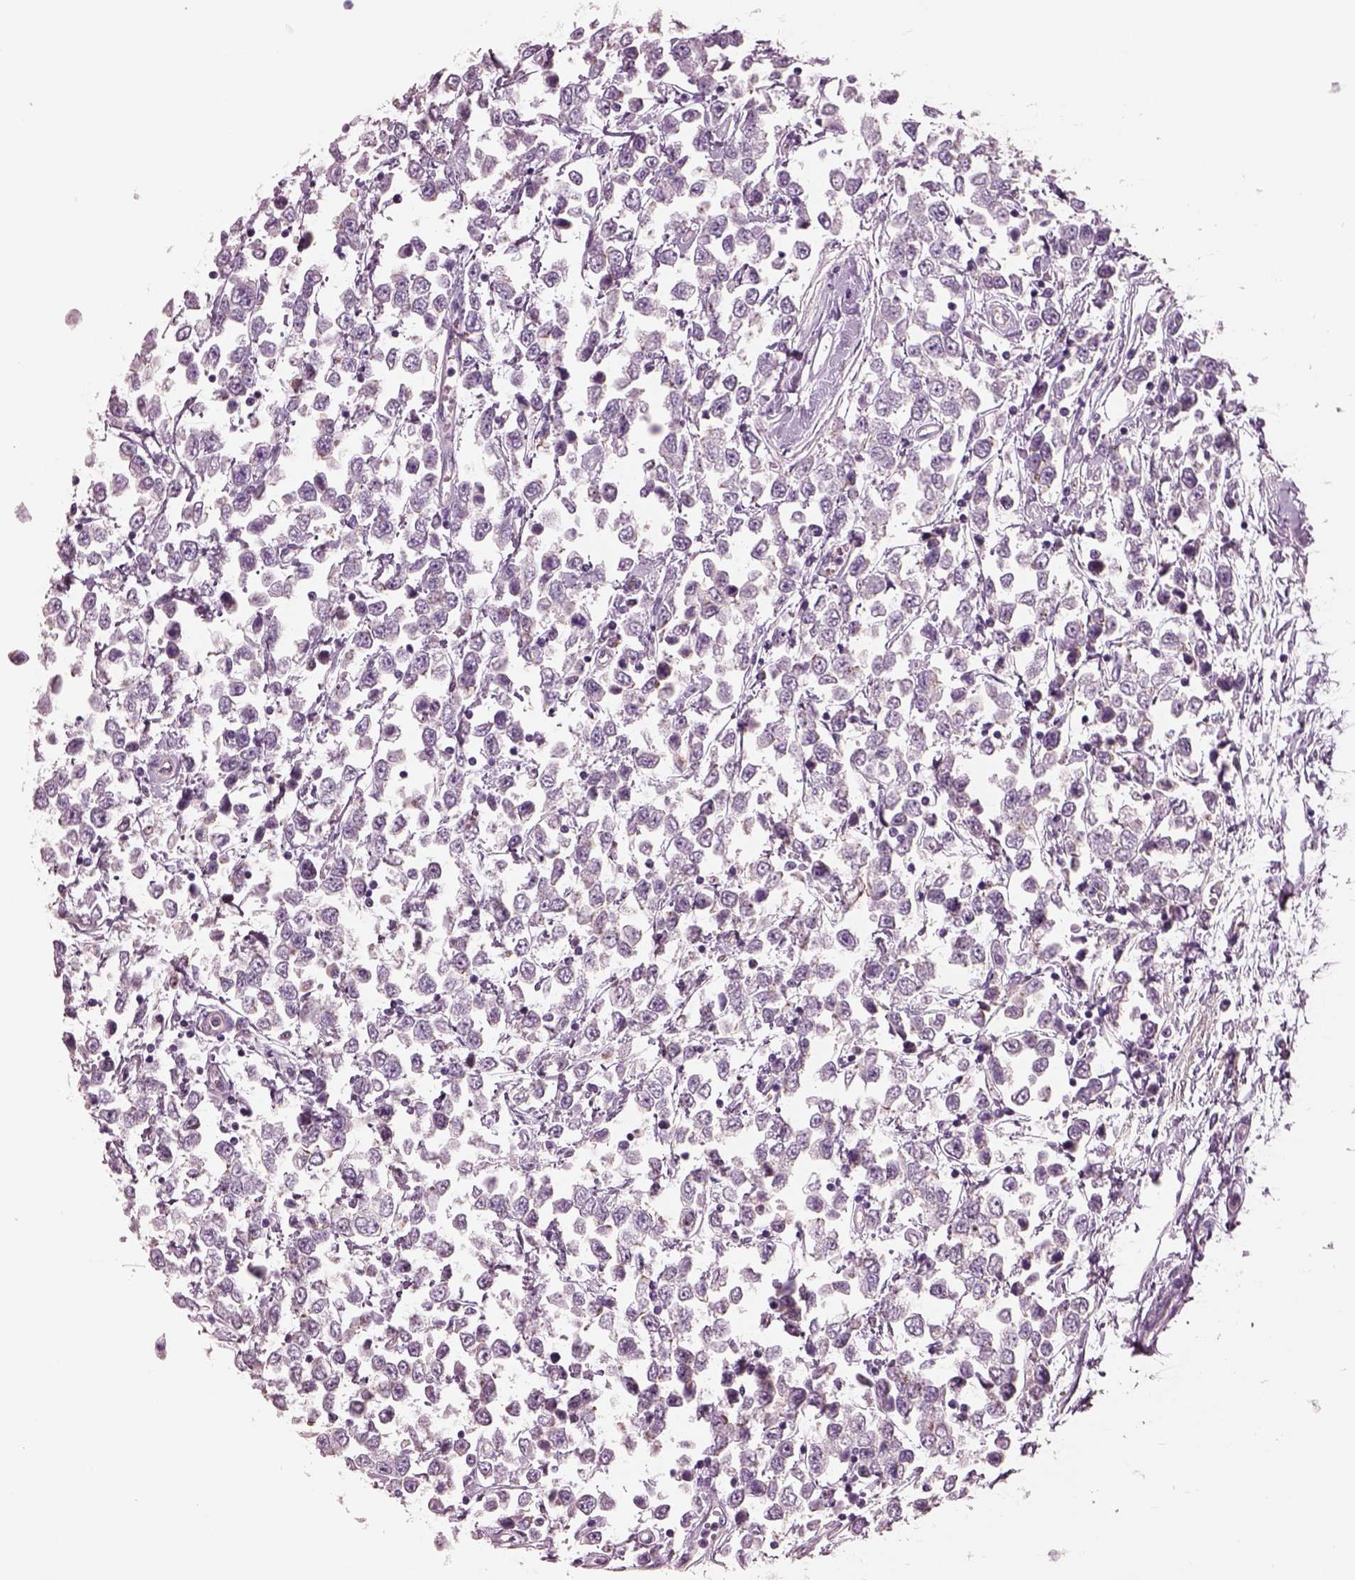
{"staining": {"intensity": "negative", "quantity": "none", "location": "none"}, "tissue": "testis cancer", "cell_type": "Tumor cells", "image_type": "cancer", "snomed": [{"axis": "morphology", "description": "Seminoma, NOS"}, {"axis": "topography", "description": "Testis"}], "caption": "Protein analysis of seminoma (testis) exhibits no significant positivity in tumor cells.", "gene": "IGLL1", "patient": {"sex": "male", "age": 34}}